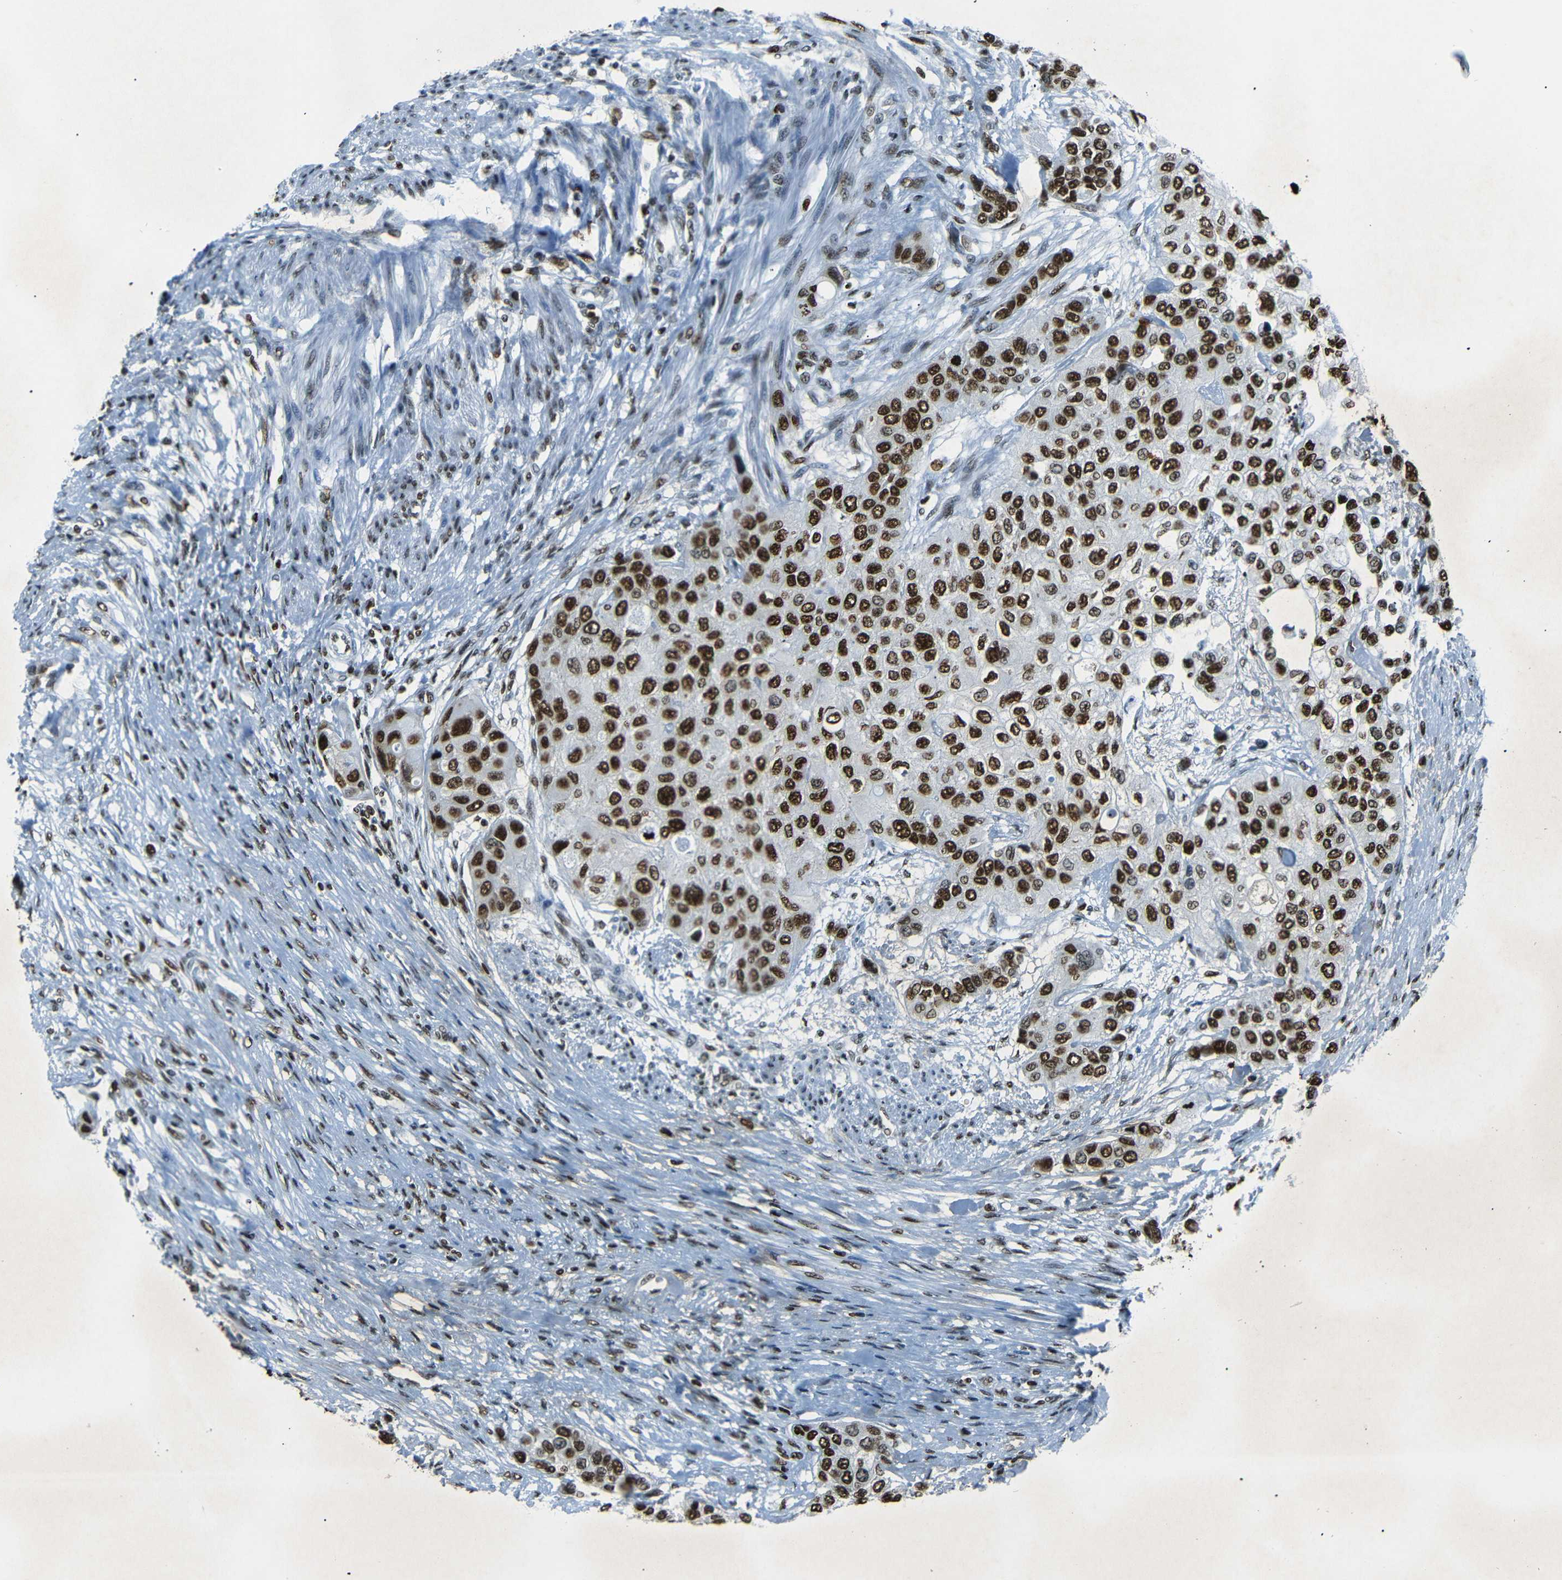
{"staining": {"intensity": "strong", "quantity": ">75%", "location": "nuclear"}, "tissue": "urothelial cancer", "cell_type": "Tumor cells", "image_type": "cancer", "snomed": [{"axis": "morphology", "description": "Urothelial carcinoma, High grade"}, {"axis": "topography", "description": "Urinary bladder"}], "caption": "High-grade urothelial carcinoma stained with DAB IHC displays high levels of strong nuclear positivity in approximately >75% of tumor cells.", "gene": "HMGN1", "patient": {"sex": "female", "age": 56}}